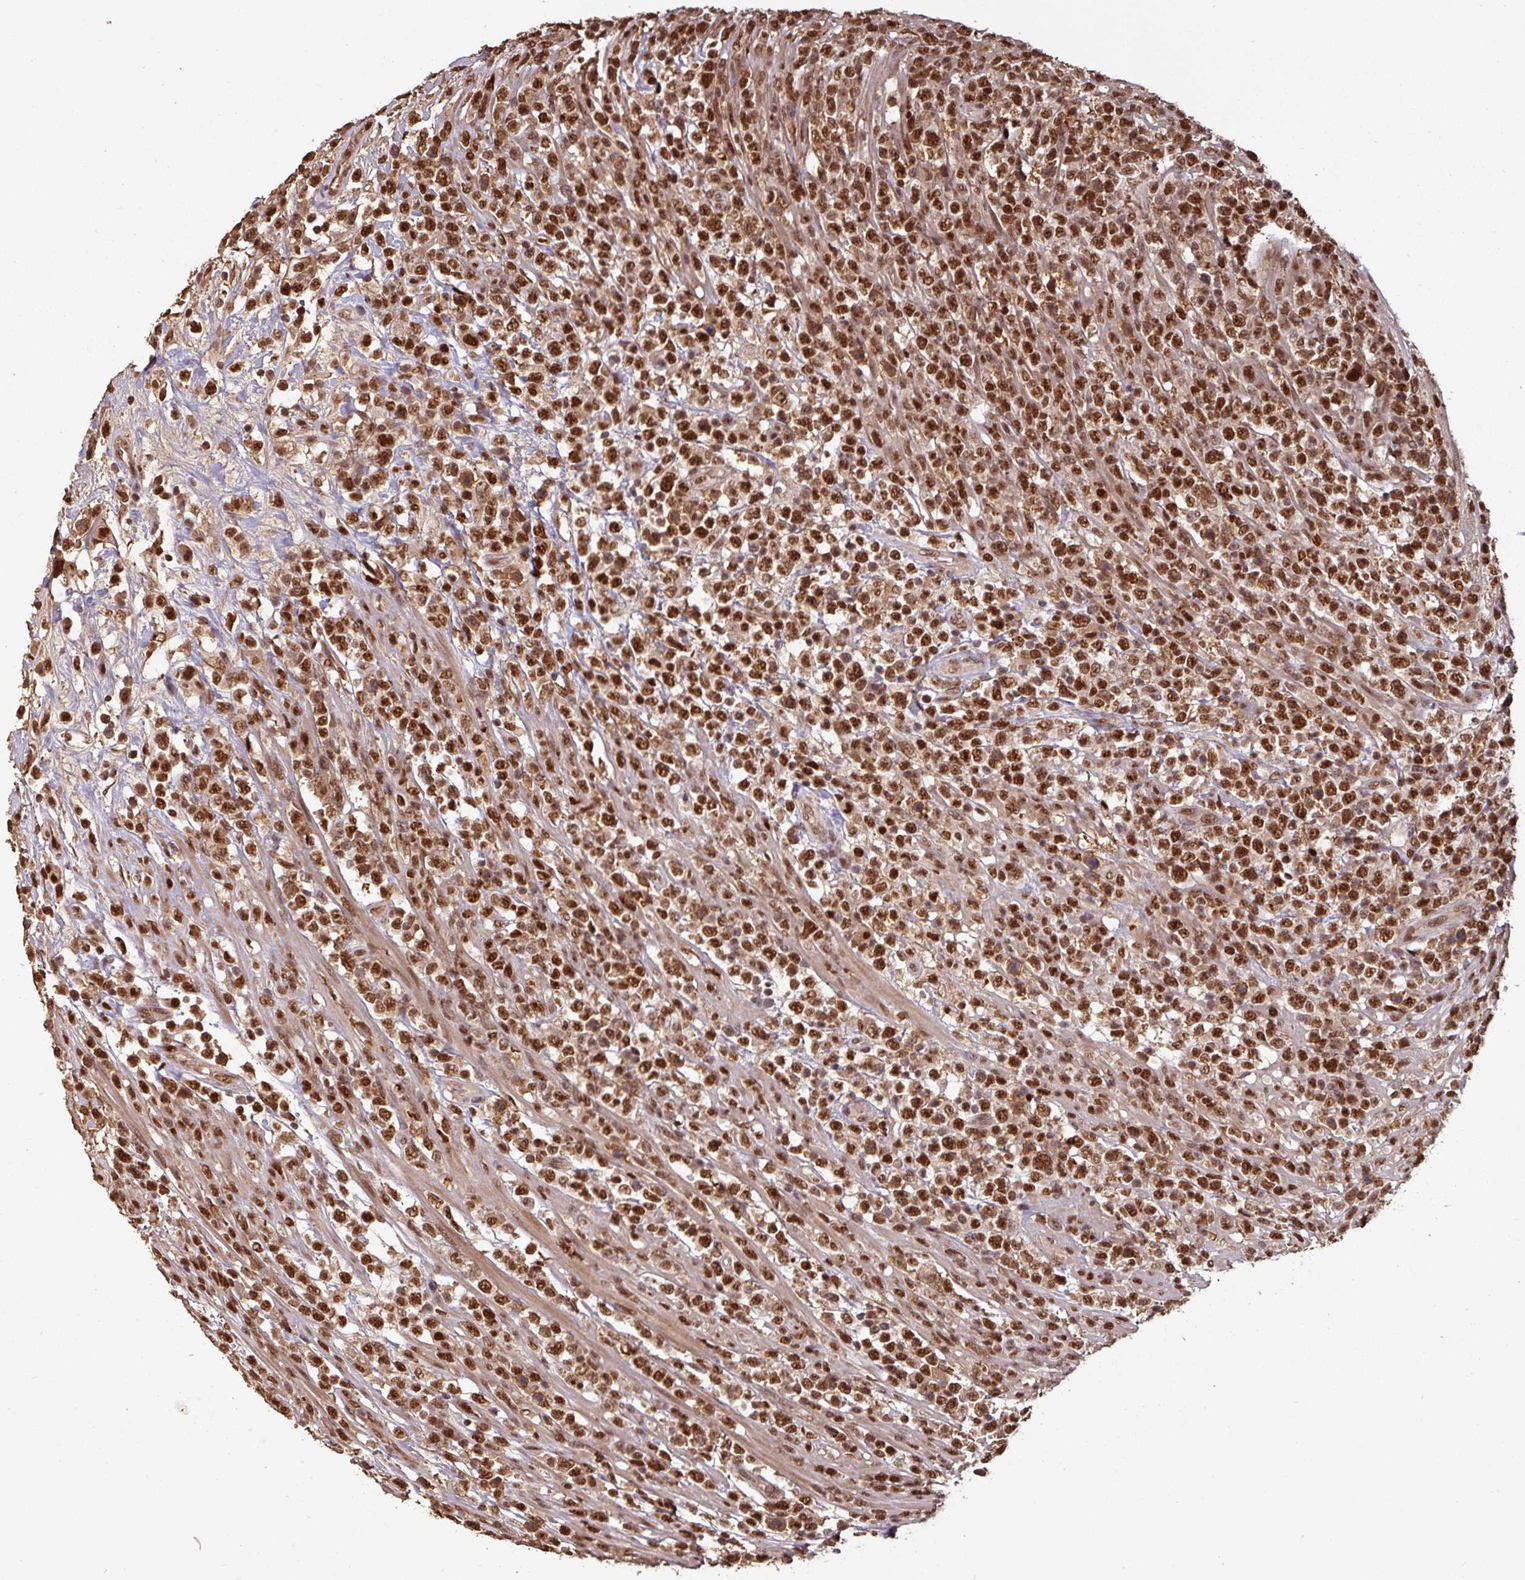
{"staining": {"intensity": "strong", "quantity": ">75%", "location": "nuclear"}, "tissue": "lymphoma", "cell_type": "Tumor cells", "image_type": "cancer", "snomed": [{"axis": "morphology", "description": "Malignant lymphoma, non-Hodgkin's type, High grade"}, {"axis": "topography", "description": "Colon"}], "caption": "Malignant lymphoma, non-Hodgkin's type (high-grade) stained with a brown dye shows strong nuclear positive expression in approximately >75% of tumor cells.", "gene": "POLD1", "patient": {"sex": "female", "age": 53}}